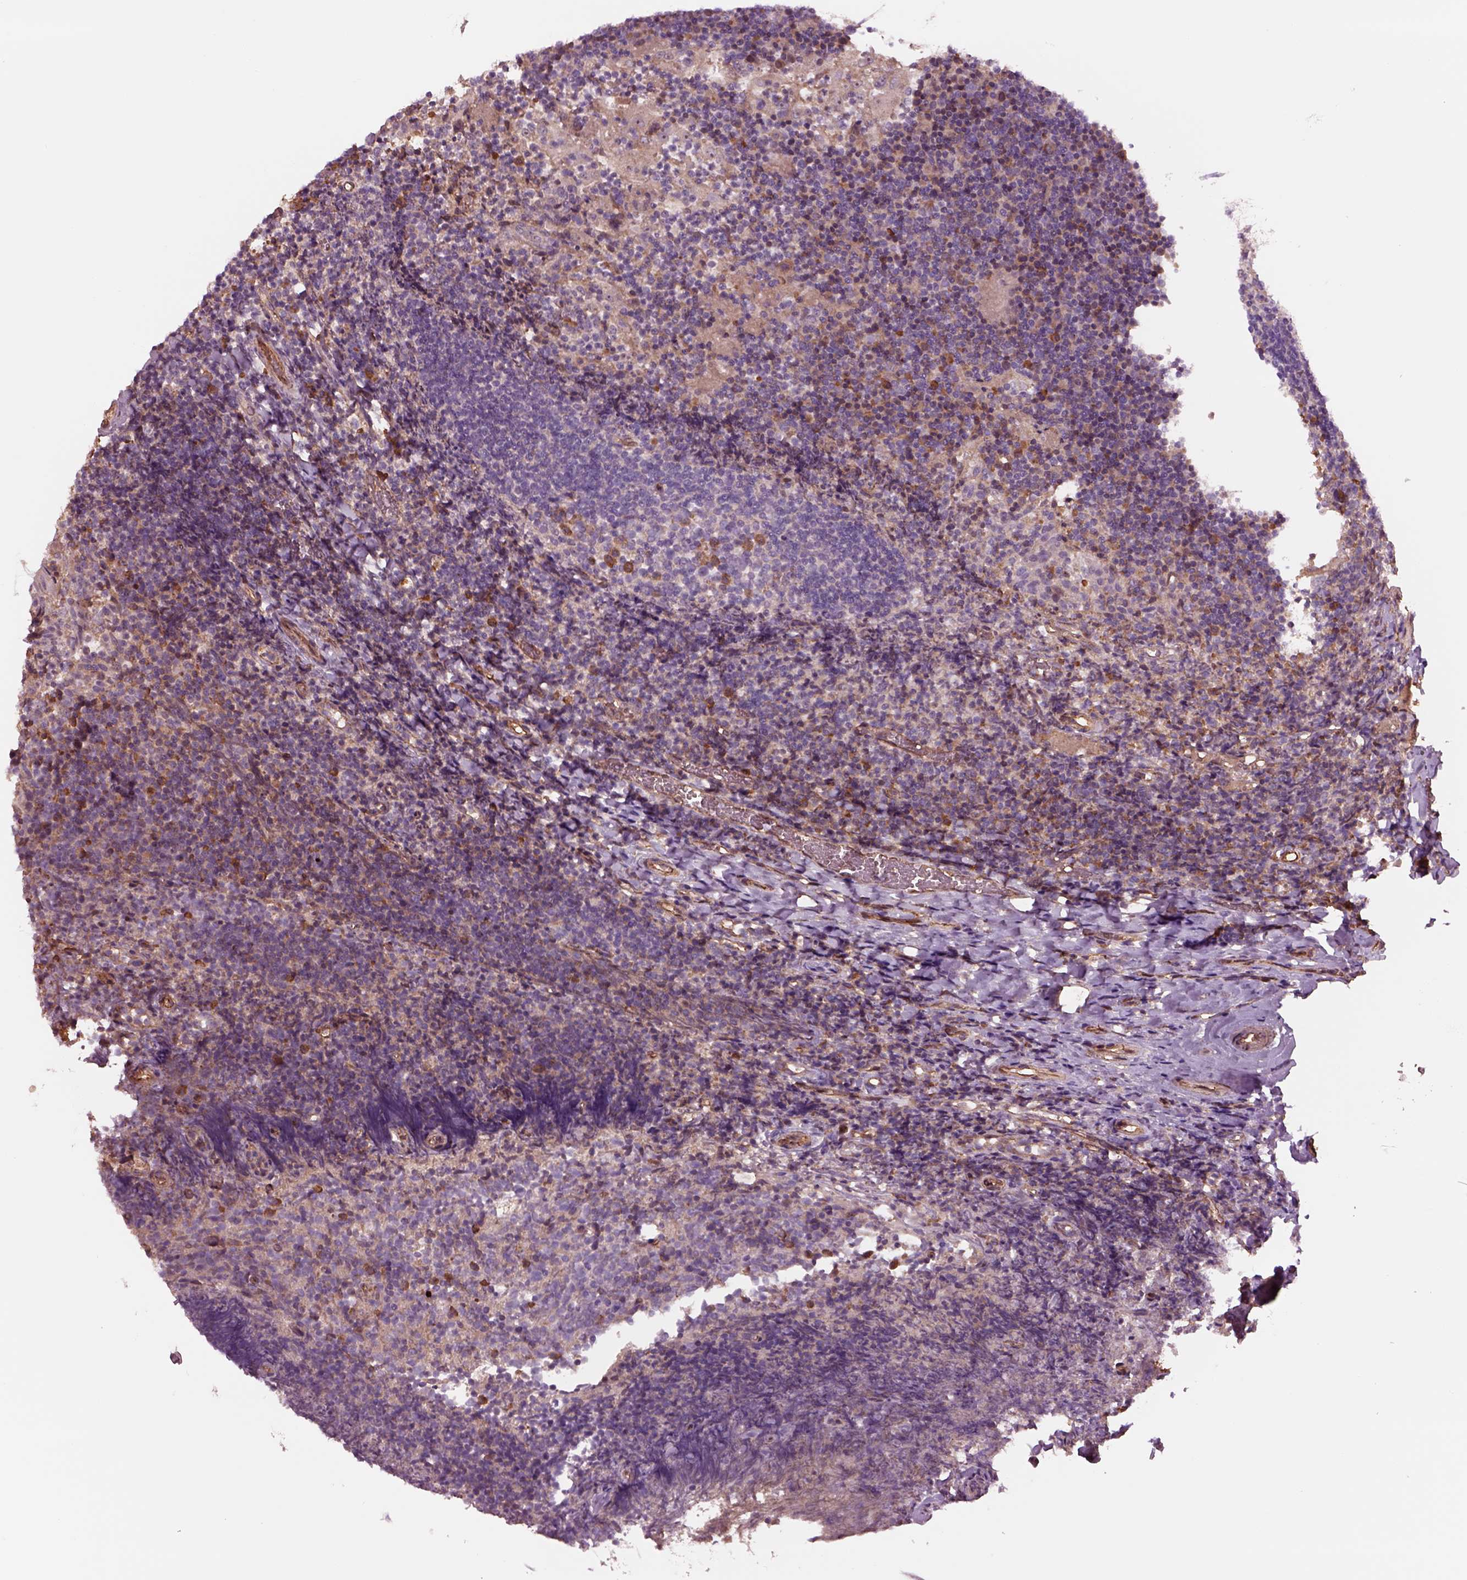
{"staining": {"intensity": "negative", "quantity": "none", "location": "none"}, "tissue": "tonsil", "cell_type": "Germinal center cells", "image_type": "normal", "snomed": [{"axis": "morphology", "description": "Normal tissue, NOS"}, {"axis": "topography", "description": "Tonsil"}], "caption": "Protein analysis of unremarkable tonsil displays no significant expression in germinal center cells. Nuclei are stained in blue.", "gene": "HTR1B", "patient": {"sex": "female", "age": 10}}